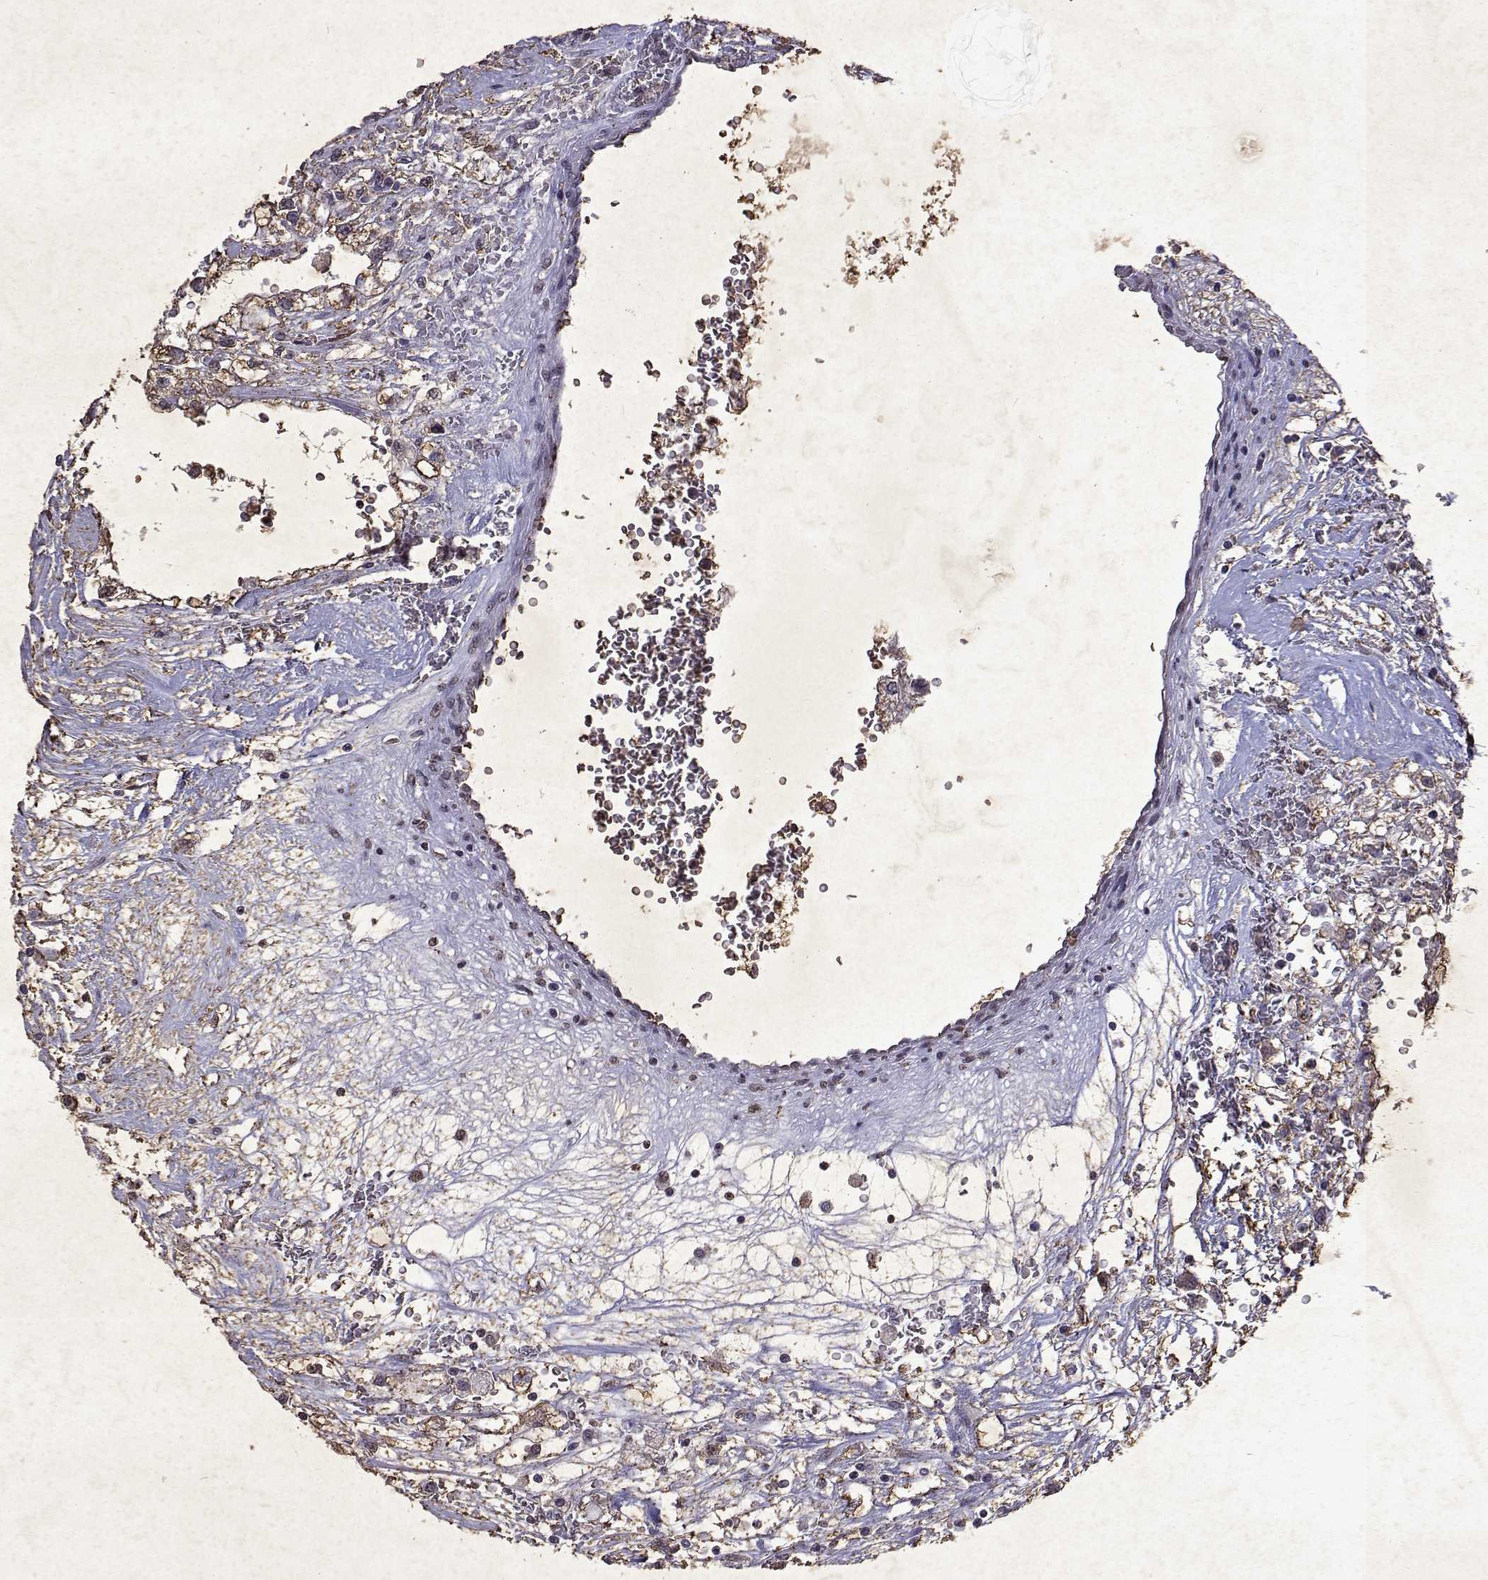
{"staining": {"intensity": "weak", "quantity": ">75%", "location": "cytoplasmic/membranous"}, "tissue": "renal cancer", "cell_type": "Tumor cells", "image_type": "cancer", "snomed": [{"axis": "morphology", "description": "Adenocarcinoma, NOS"}, {"axis": "topography", "description": "Kidney"}], "caption": "Protein expression analysis of human renal adenocarcinoma reveals weak cytoplasmic/membranous expression in approximately >75% of tumor cells.", "gene": "DUSP28", "patient": {"sex": "male", "age": 59}}